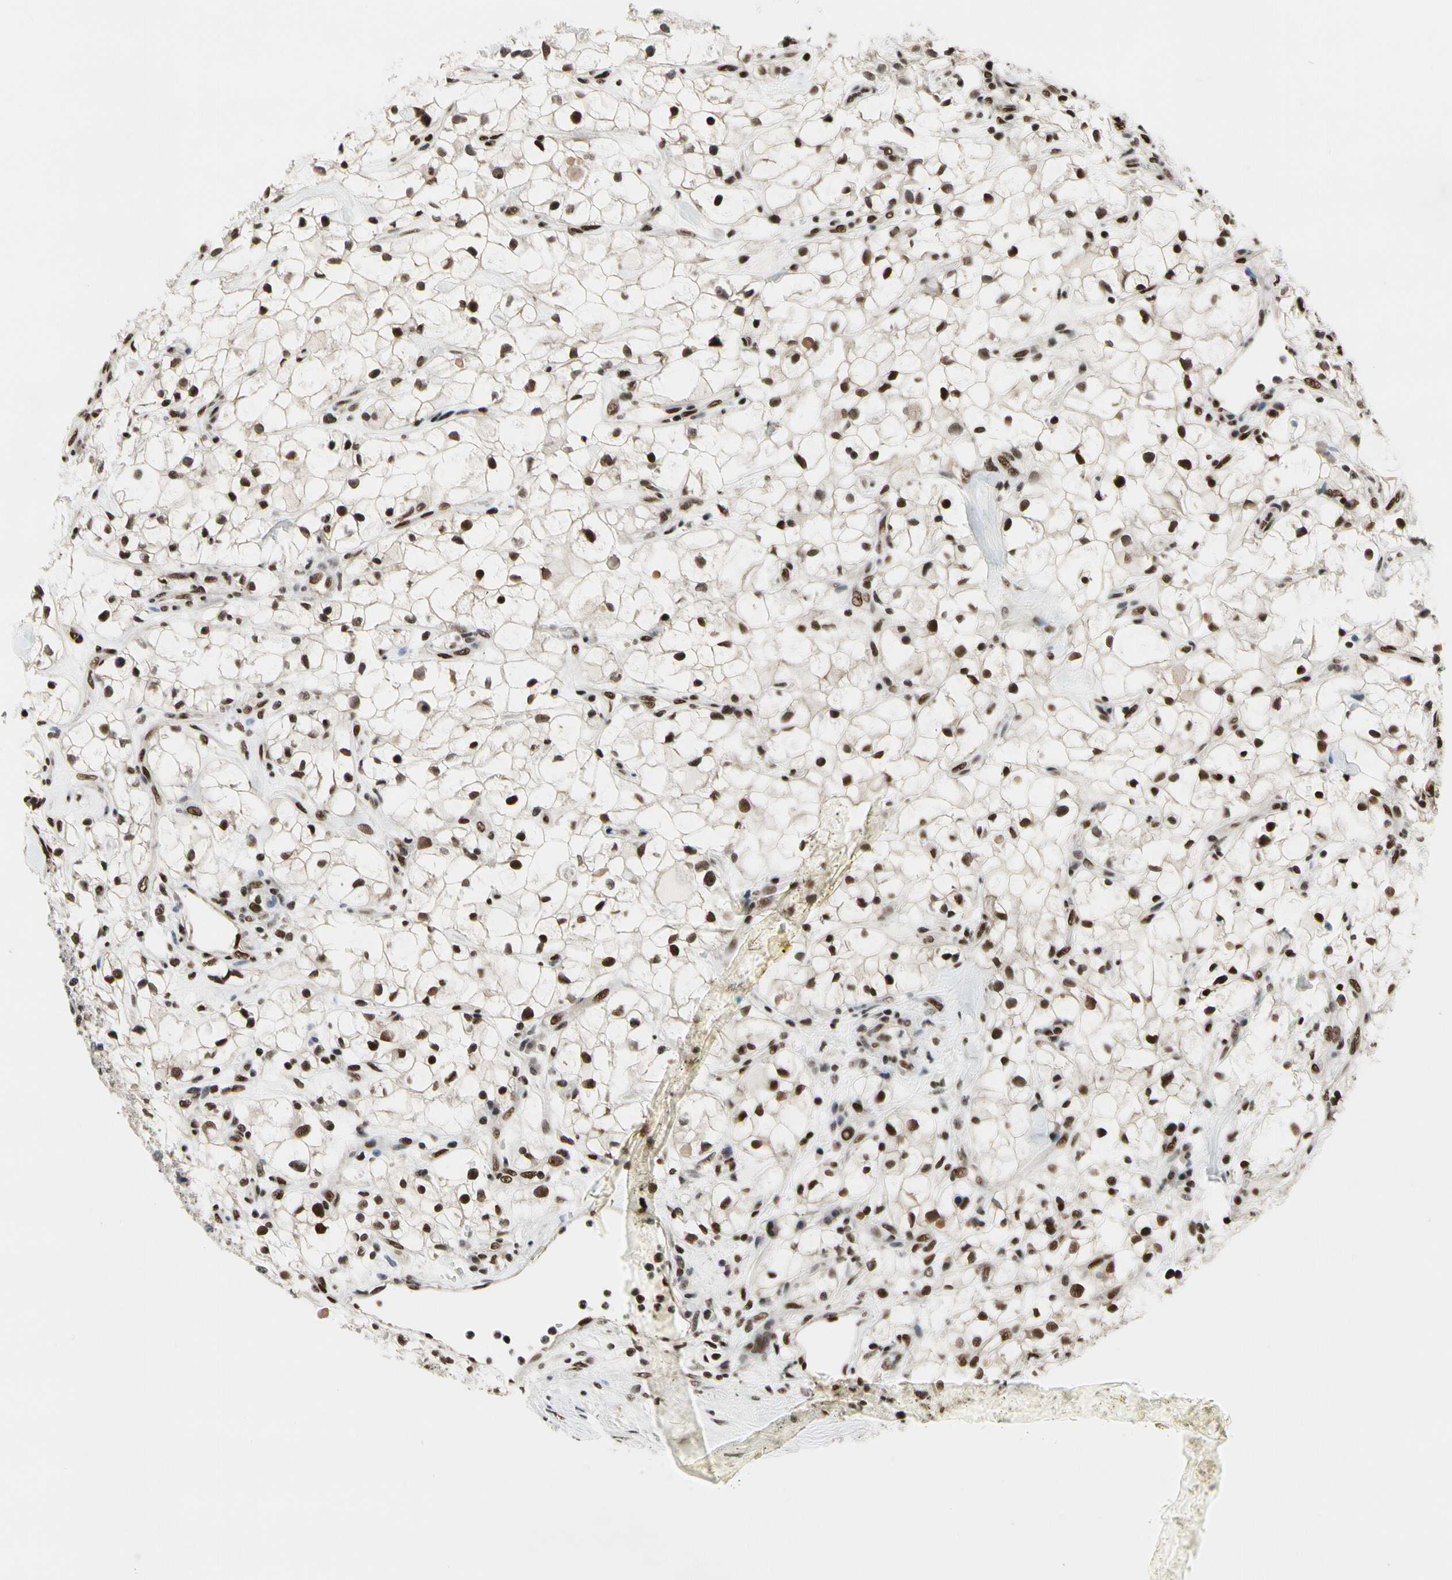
{"staining": {"intensity": "strong", "quantity": ">75%", "location": "nuclear"}, "tissue": "renal cancer", "cell_type": "Tumor cells", "image_type": "cancer", "snomed": [{"axis": "morphology", "description": "Adenocarcinoma, NOS"}, {"axis": "topography", "description": "Kidney"}], "caption": "Immunohistochemical staining of renal adenocarcinoma displays high levels of strong nuclear protein staining in approximately >75% of tumor cells.", "gene": "RECQL", "patient": {"sex": "female", "age": 60}}